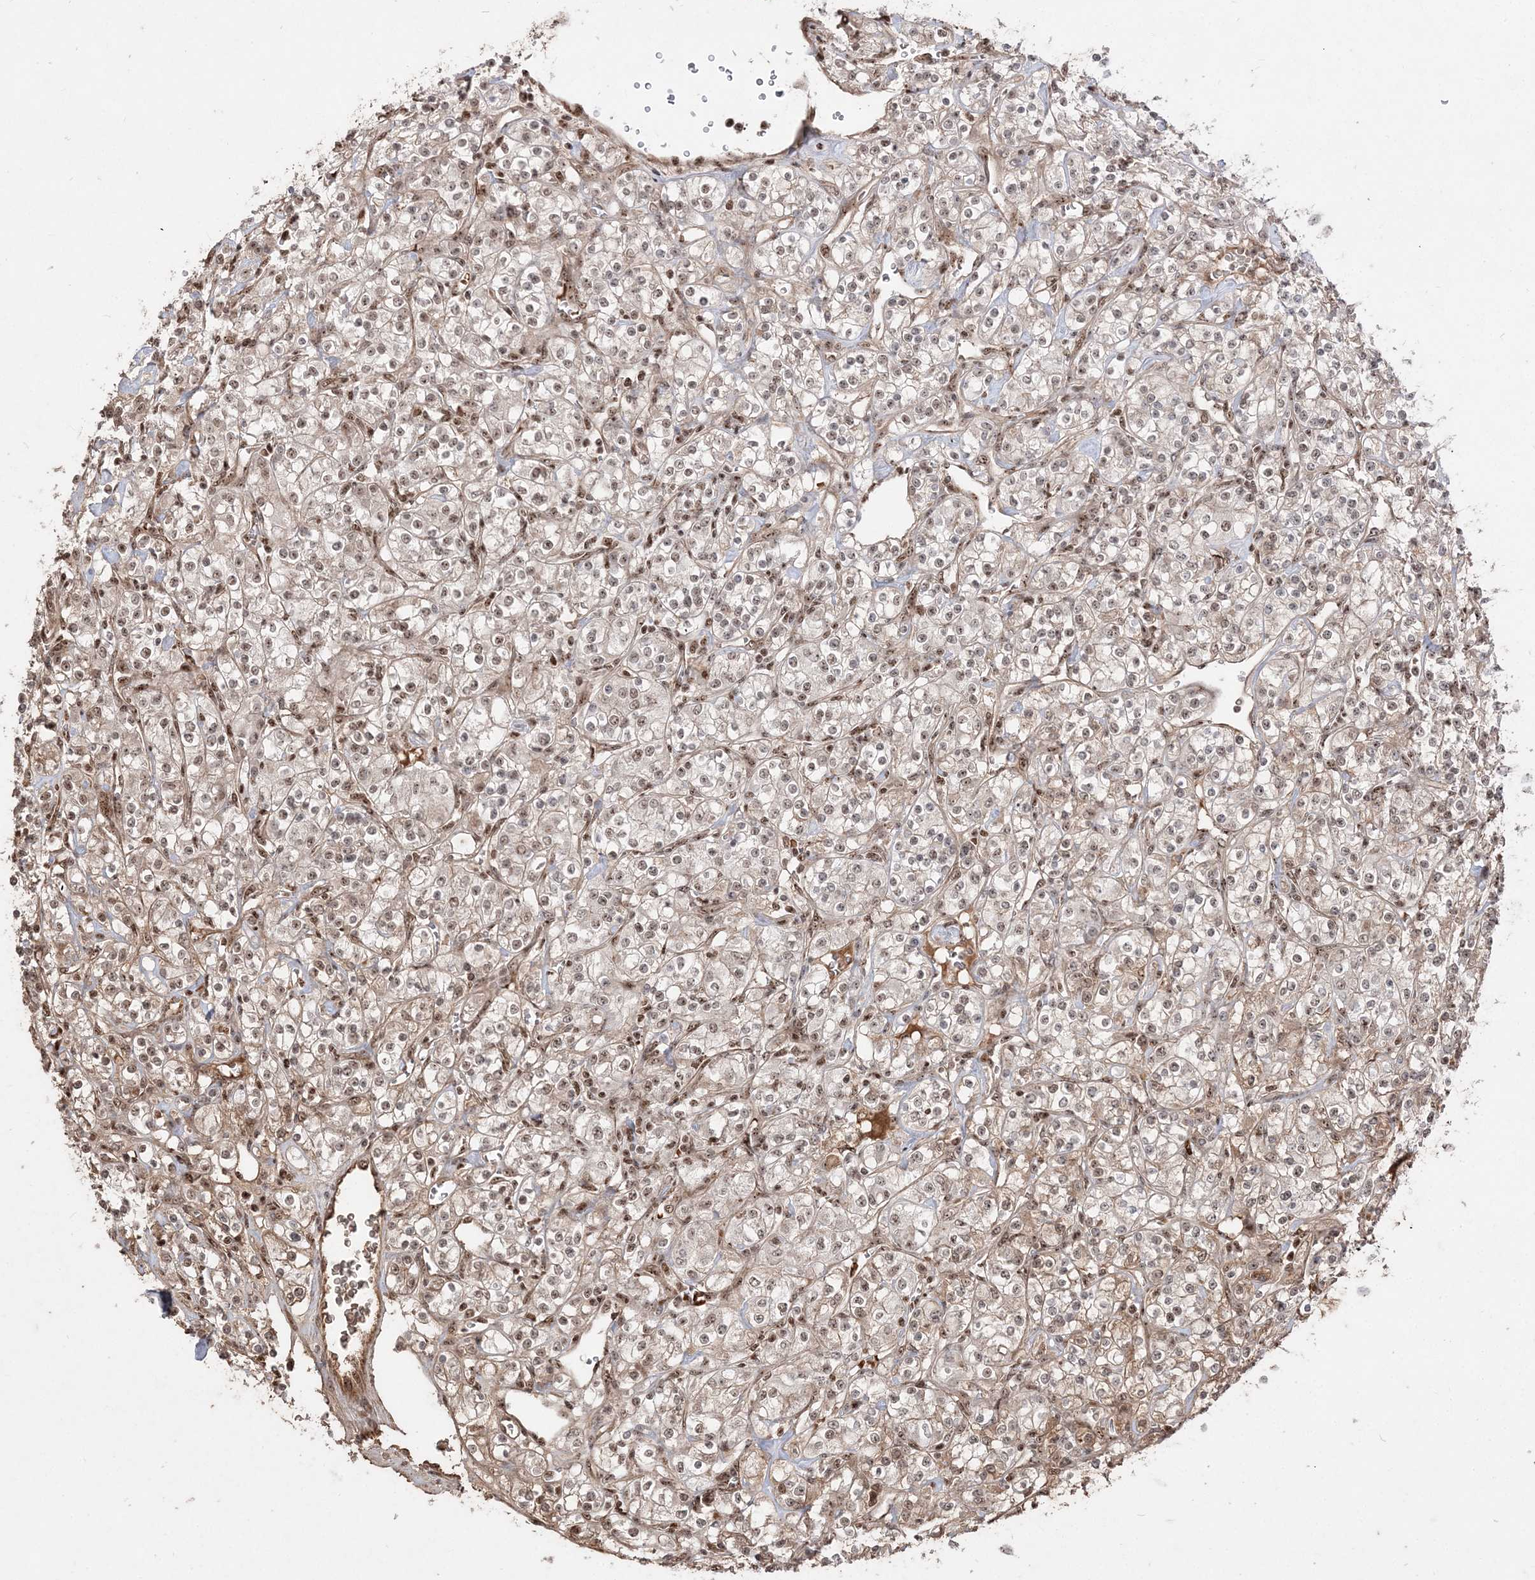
{"staining": {"intensity": "moderate", "quantity": ">75%", "location": "nuclear"}, "tissue": "renal cancer", "cell_type": "Tumor cells", "image_type": "cancer", "snomed": [{"axis": "morphology", "description": "Adenocarcinoma, NOS"}, {"axis": "topography", "description": "Kidney"}], "caption": "DAB (3,3'-diaminobenzidine) immunohistochemical staining of adenocarcinoma (renal) reveals moderate nuclear protein expression in about >75% of tumor cells.", "gene": "RBM17", "patient": {"sex": "male", "age": 77}}